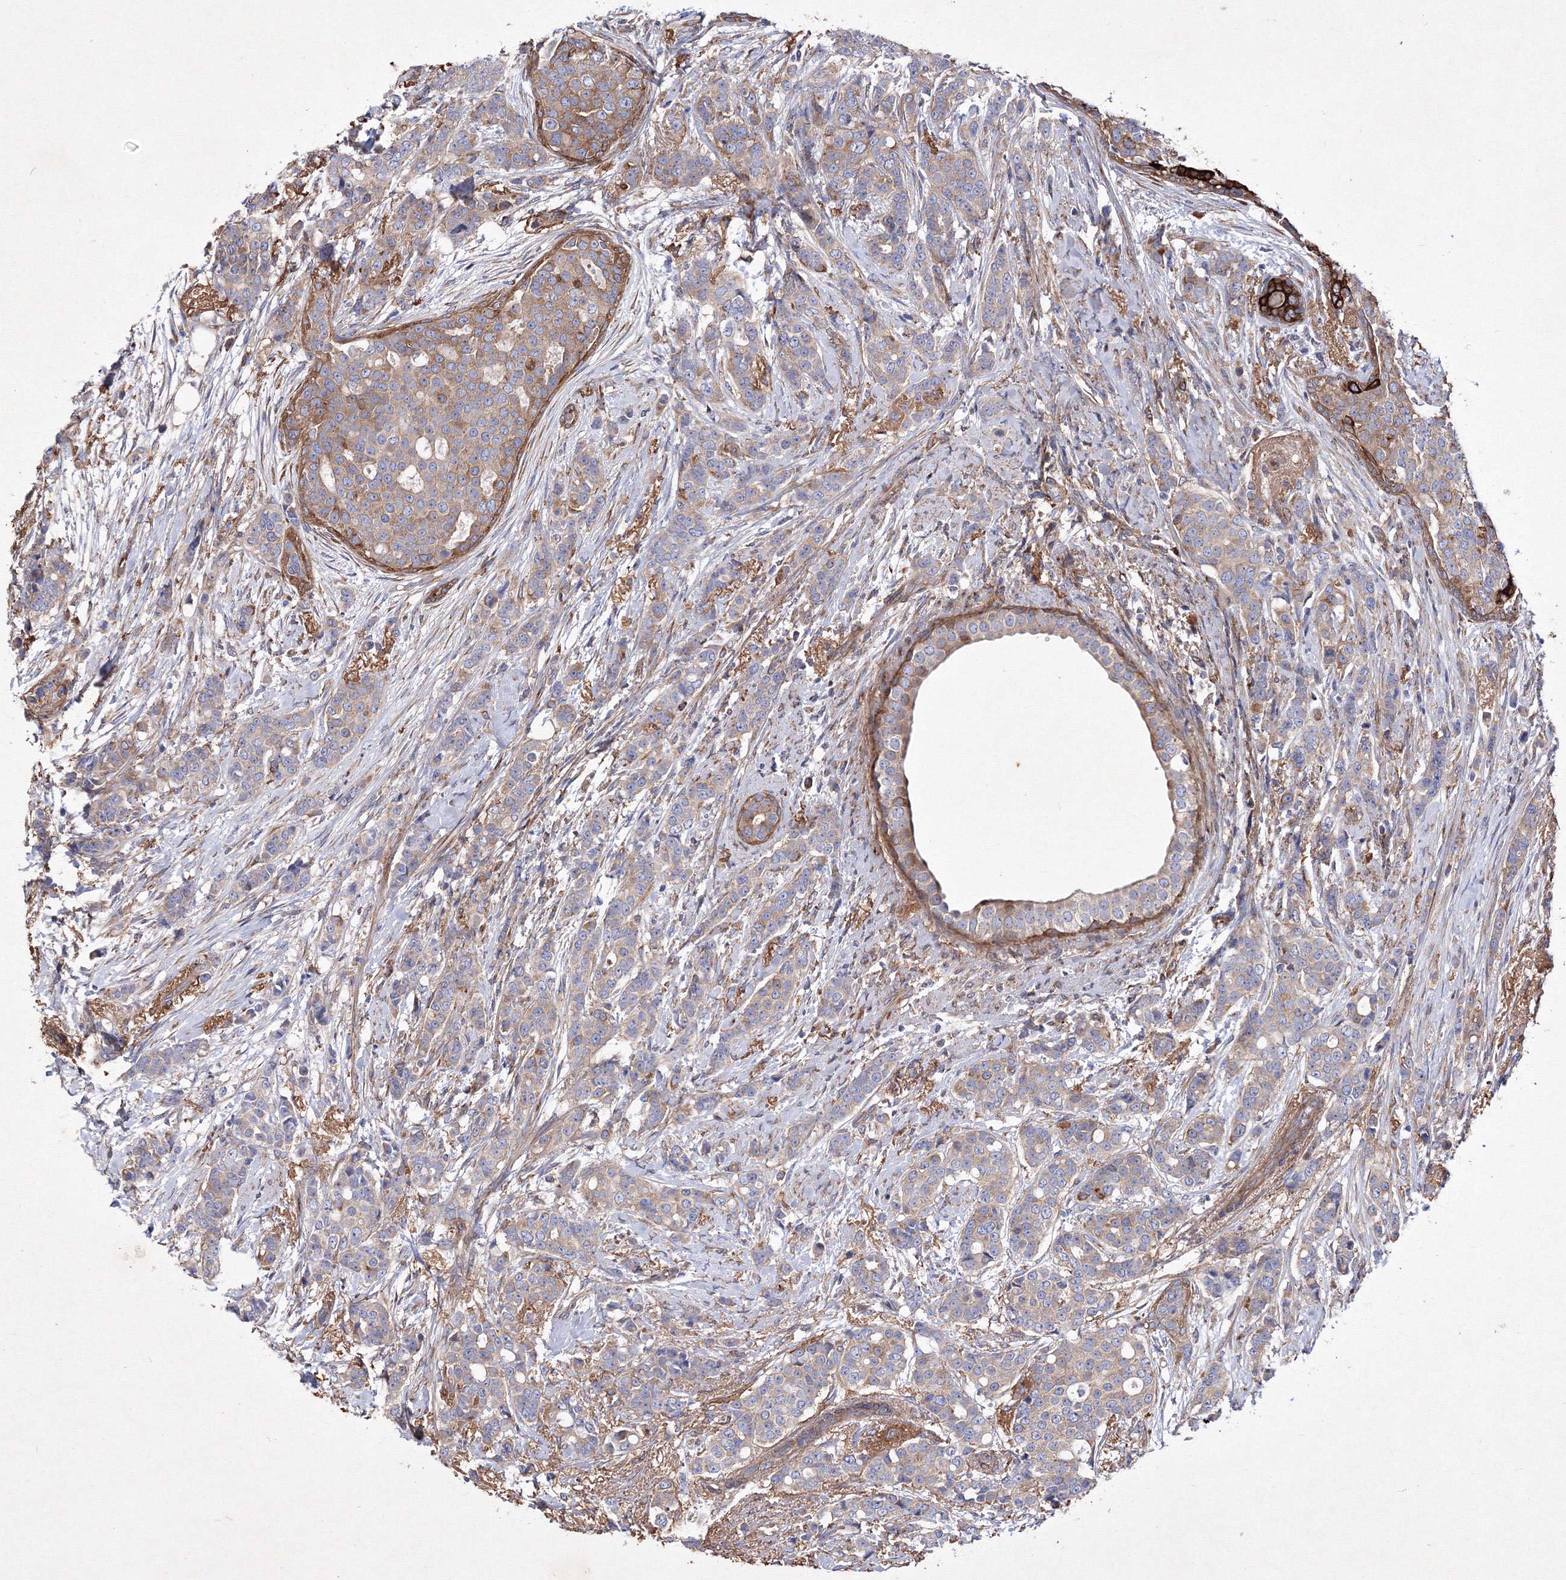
{"staining": {"intensity": "moderate", "quantity": "25%-75%", "location": "cytoplasmic/membranous"}, "tissue": "breast cancer", "cell_type": "Tumor cells", "image_type": "cancer", "snomed": [{"axis": "morphology", "description": "Lobular carcinoma"}, {"axis": "topography", "description": "Breast"}], "caption": "IHC of human breast lobular carcinoma exhibits medium levels of moderate cytoplasmic/membranous positivity in approximately 25%-75% of tumor cells.", "gene": "SNX18", "patient": {"sex": "female", "age": 51}}